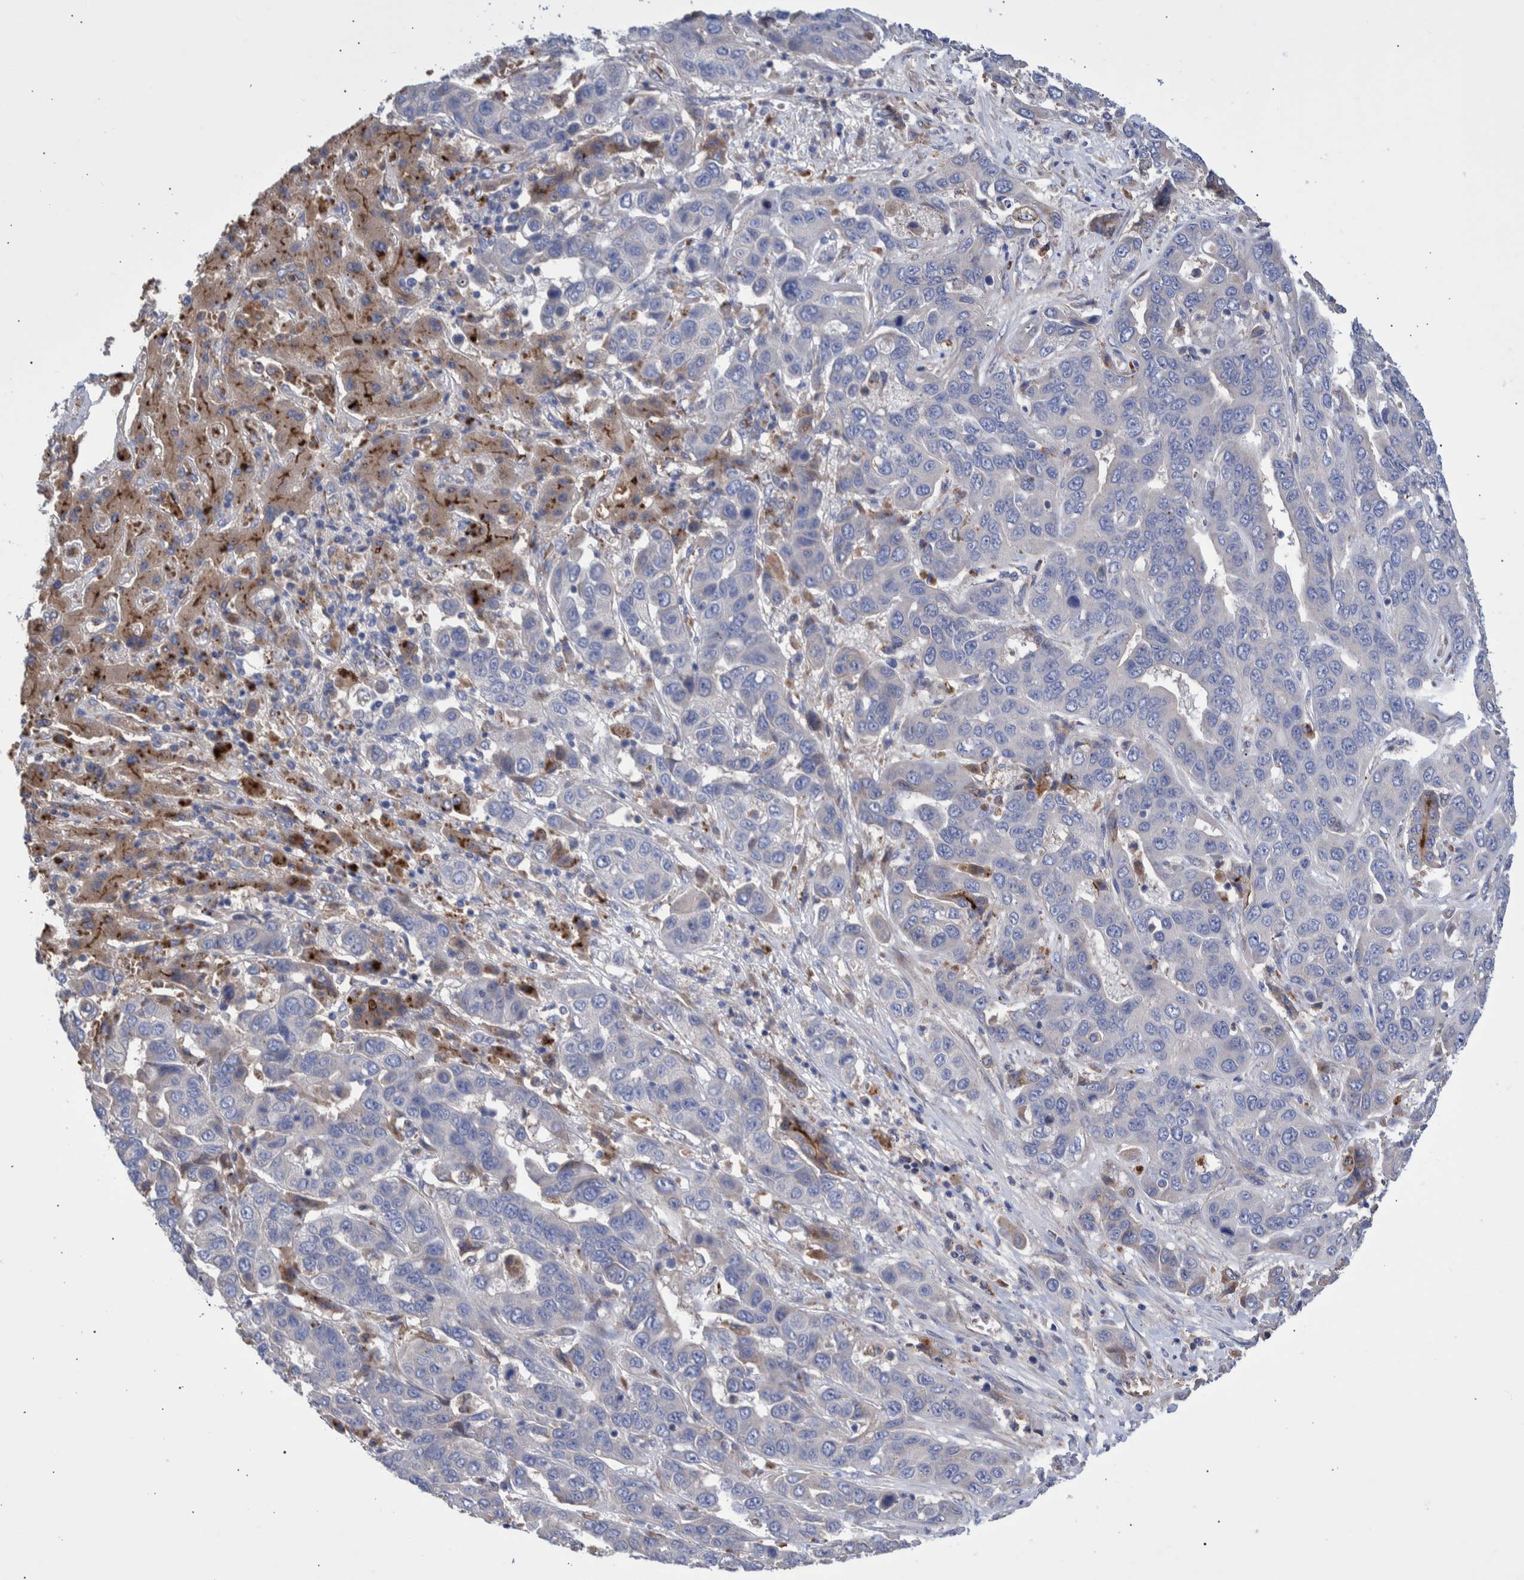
{"staining": {"intensity": "negative", "quantity": "none", "location": "none"}, "tissue": "liver cancer", "cell_type": "Tumor cells", "image_type": "cancer", "snomed": [{"axis": "morphology", "description": "Cholangiocarcinoma"}, {"axis": "topography", "description": "Liver"}], "caption": "Tumor cells are negative for brown protein staining in liver cancer.", "gene": "DLL4", "patient": {"sex": "female", "age": 52}}